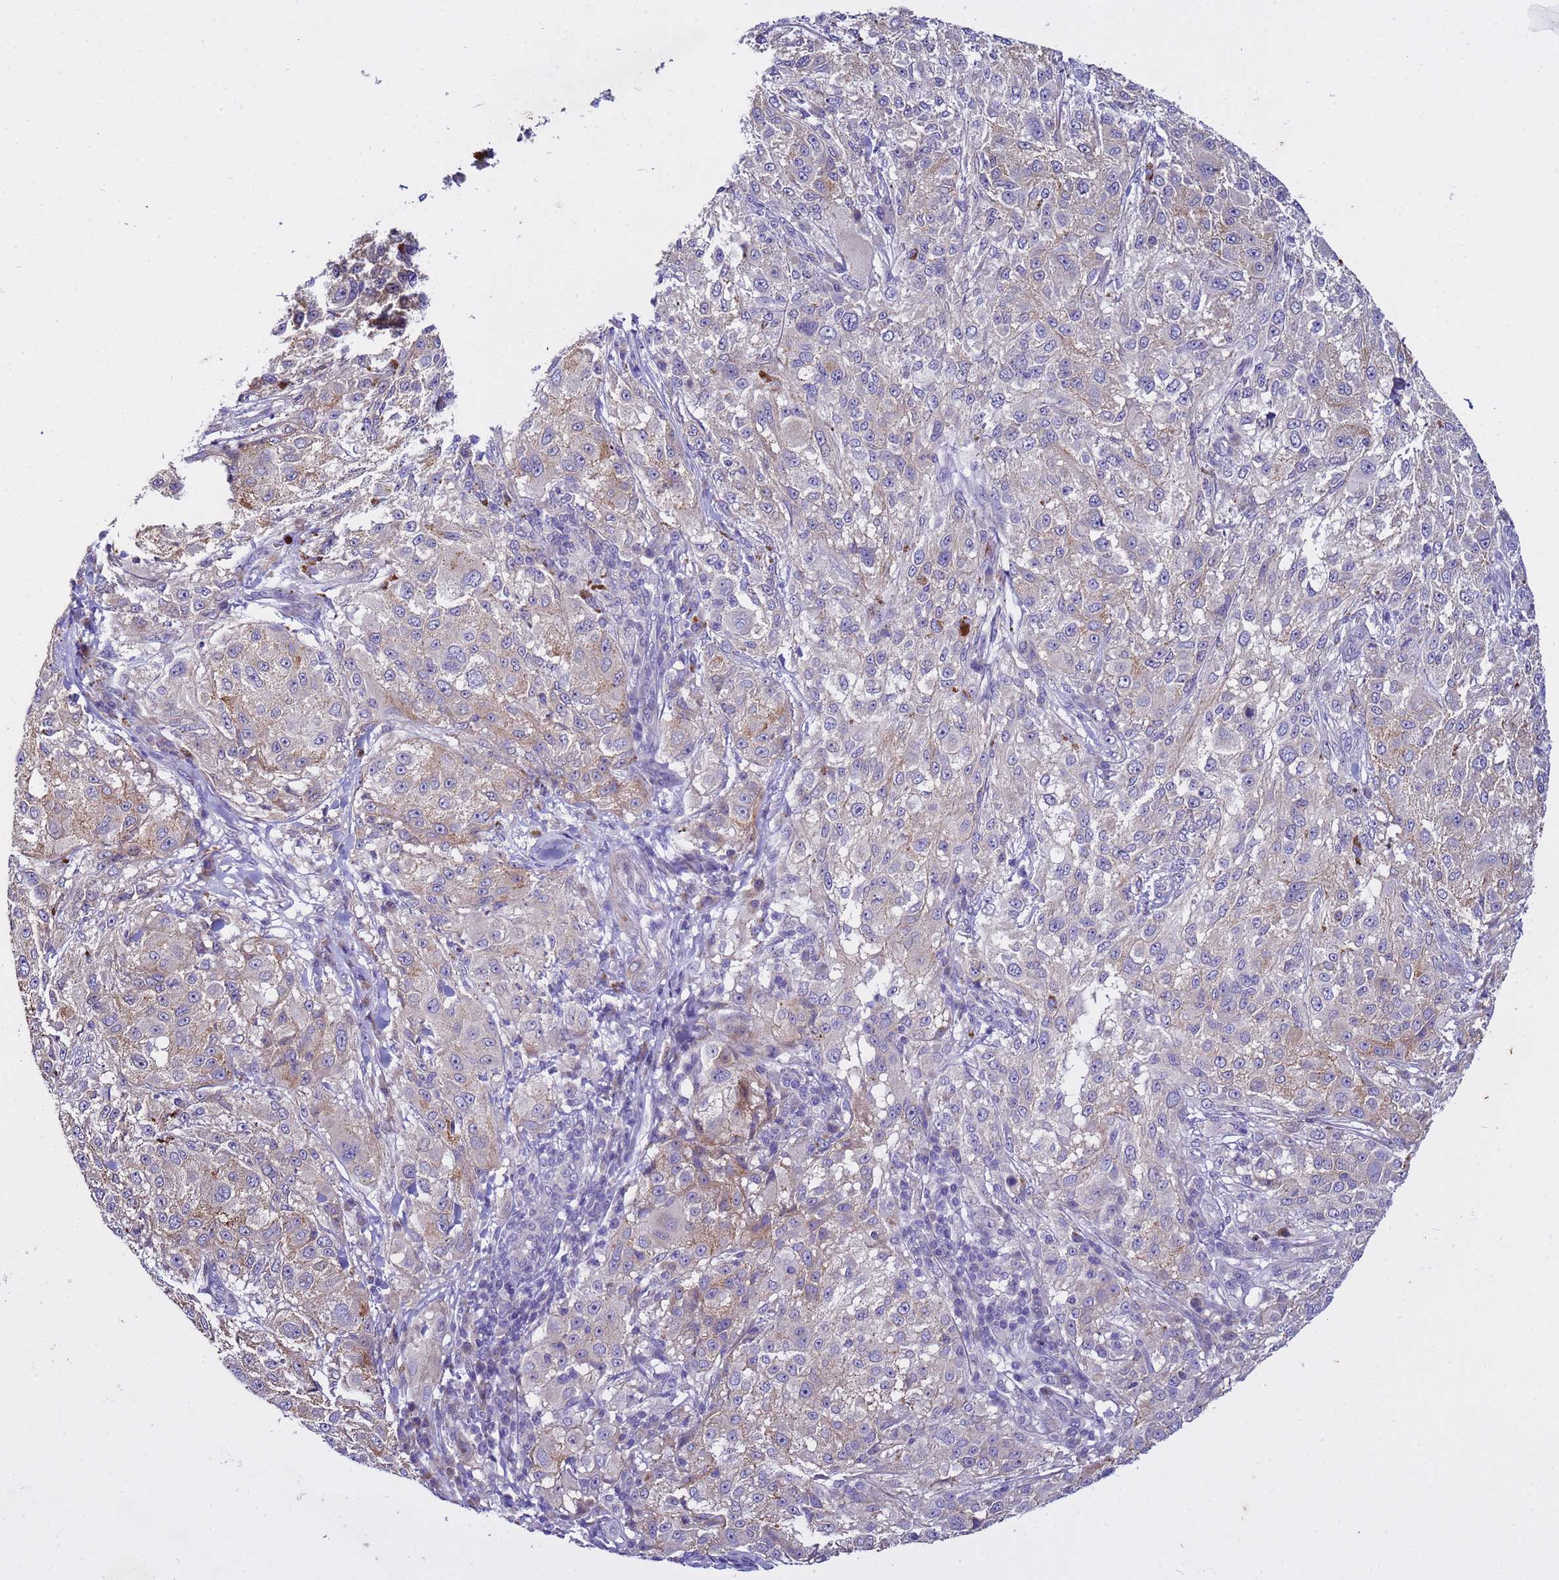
{"staining": {"intensity": "weak", "quantity": "25%-75%", "location": "cytoplasmic/membranous"}, "tissue": "melanoma", "cell_type": "Tumor cells", "image_type": "cancer", "snomed": [{"axis": "morphology", "description": "Necrosis, NOS"}, {"axis": "morphology", "description": "Malignant melanoma, NOS"}, {"axis": "topography", "description": "Skin"}], "caption": "A high-resolution image shows immunohistochemistry staining of melanoma, which displays weak cytoplasmic/membranous staining in about 25%-75% of tumor cells.", "gene": "IGSF11", "patient": {"sex": "female", "age": 87}}